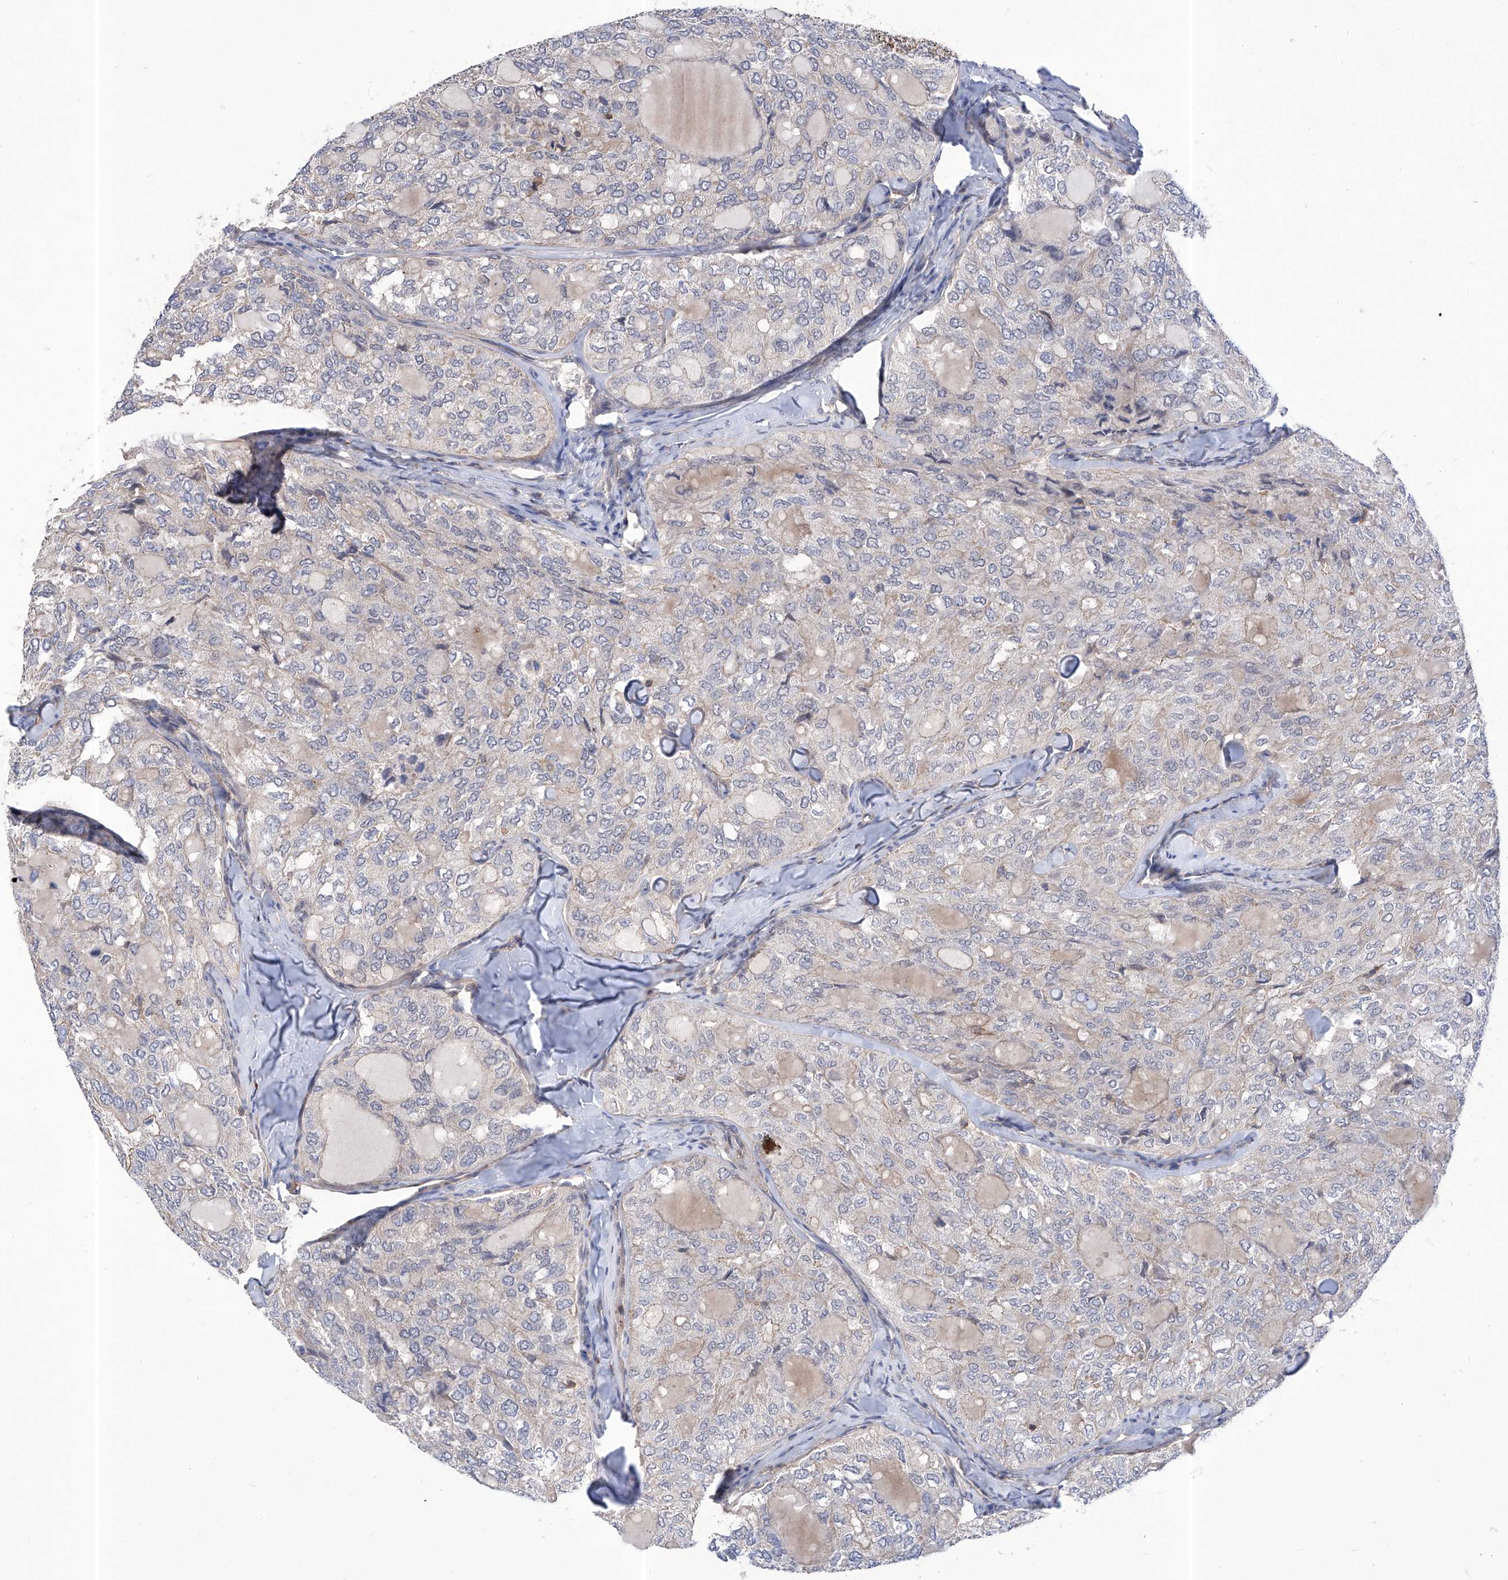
{"staining": {"intensity": "weak", "quantity": "<25%", "location": "cytoplasmic/membranous"}, "tissue": "thyroid cancer", "cell_type": "Tumor cells", "image_type": "cancer", "snomed": [{"axis": "morphology", "description": "Follicular adenoma carcinoma, NOS"}, {"axis": "topography", "description": "Thyroid gland"}], "caption": "A photomicrograph of thyroid cancer stained for a protein displays no brown staining in tumor cells. (Immunohistochemistry, brightfield microscopy, high magnification).", "gene": "KIFC2", "patient": {"sex": "male", "age": 75}}